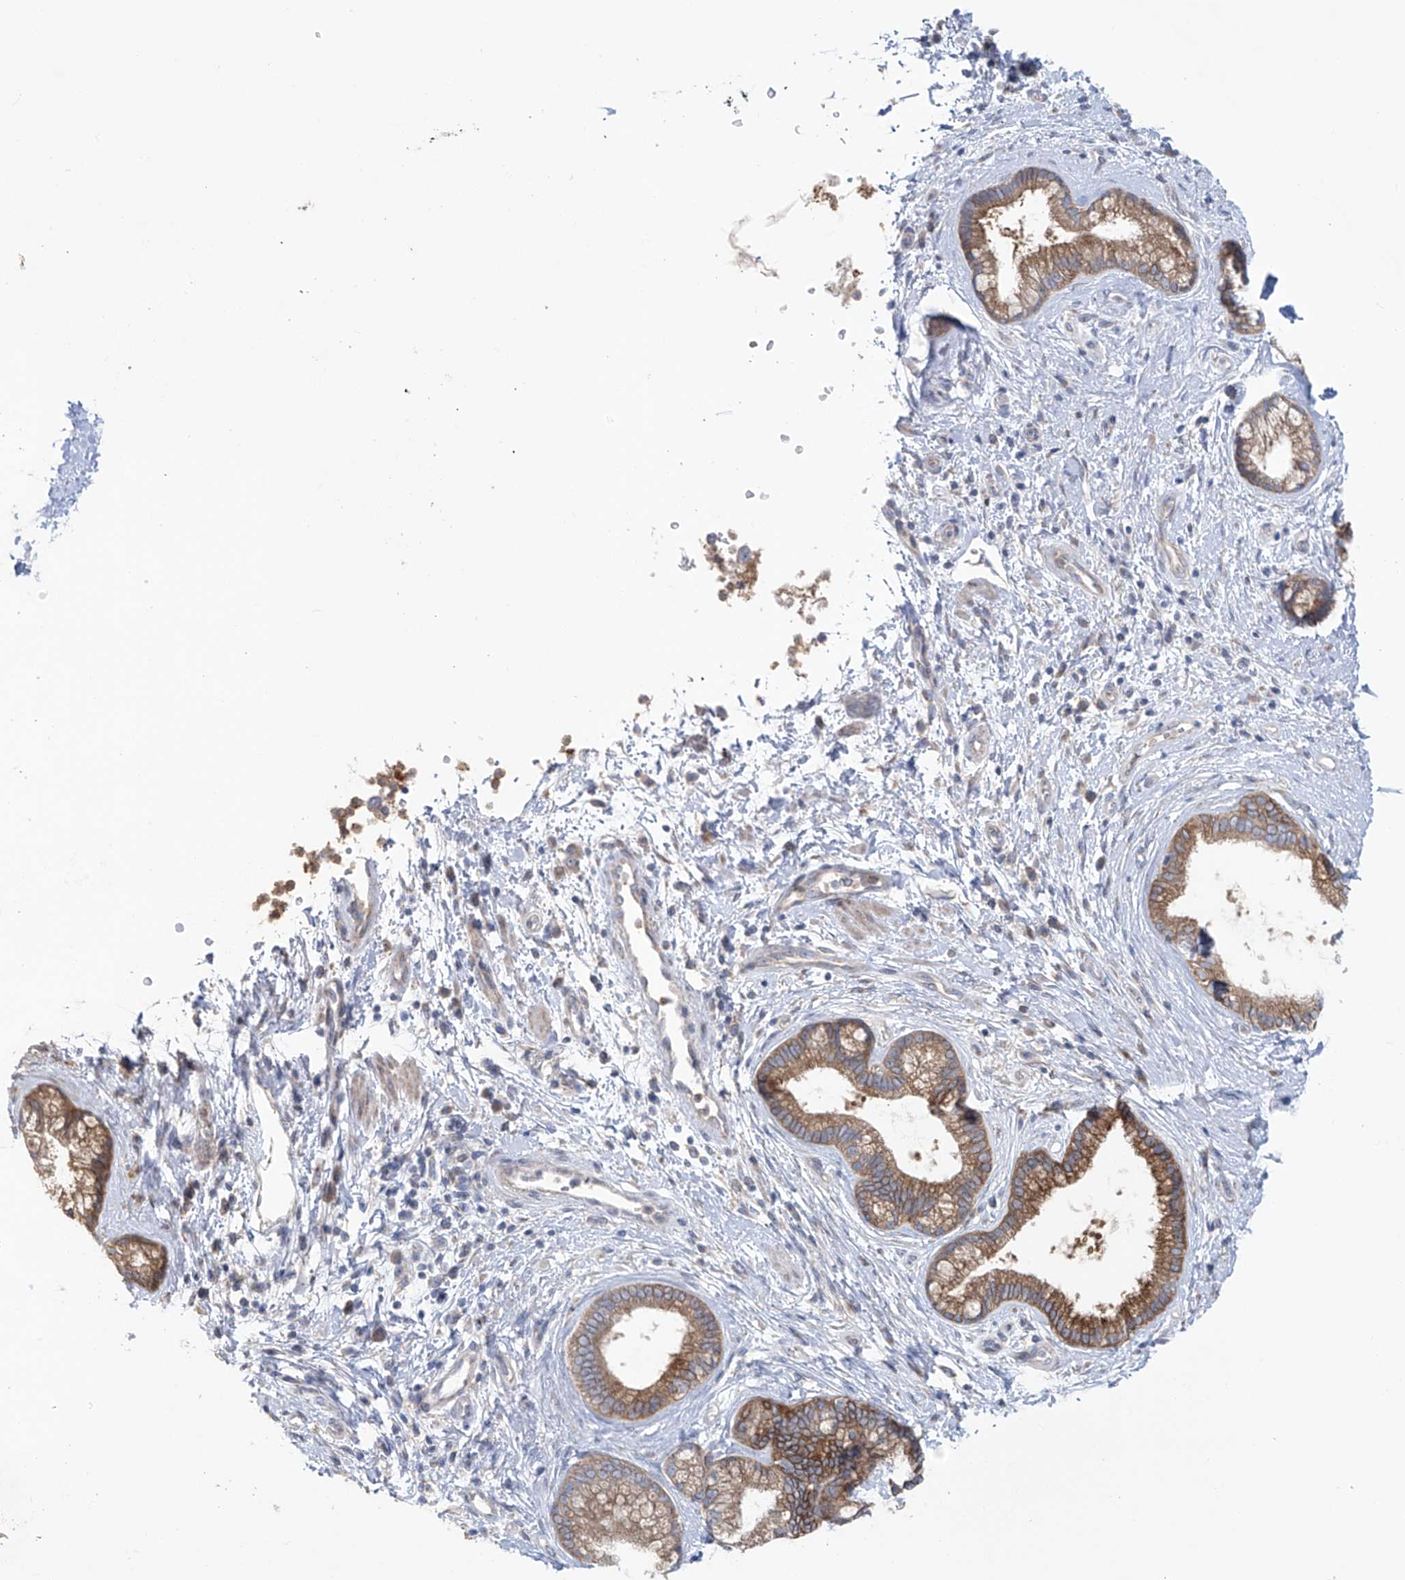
{"staining": {"intensity": "moderate", "quantity": "25%-75%", "location": "cytoplasmic/membranous"}, "tissue": "pancreatic cancer", "cell_type": "Tumor cells", "image_type": "cancer", "snomed": [{"axis": "morphology", "description": "Adenocarcinoma, NOS"}, {"axis": "topography", "description": "Pancreas"}], "caption": "A medium amount of moderate cytoplasmic/membranous staining is appreciated in about 25%-75% of tumor cells in adenocarcinoma (pancreatic) tissue.", "gene": "KLC4", "patient": {"sex": "female", "age": 73}}